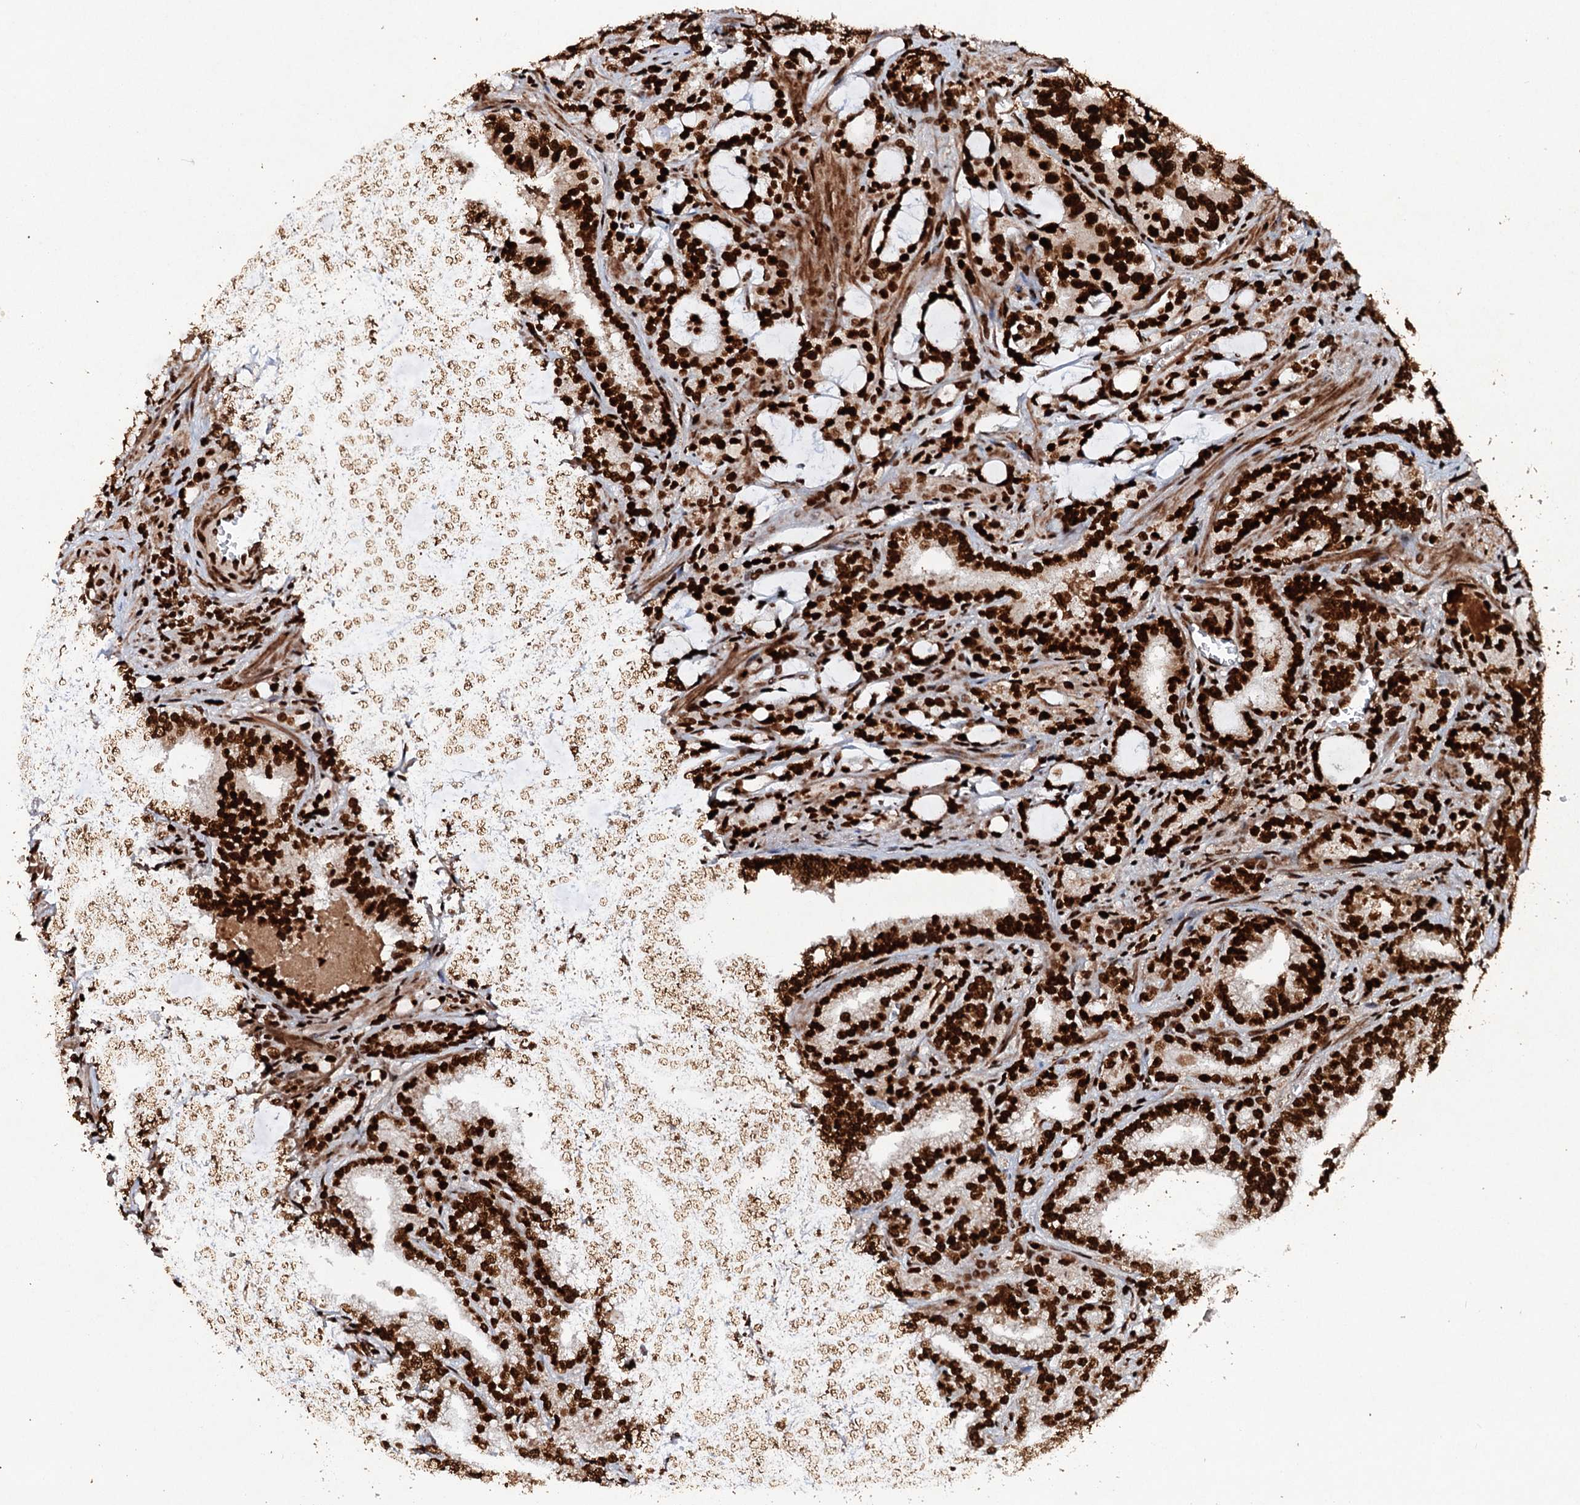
{"staining": {"intensity": "strong", "quantity": ">75%", "location": "nuclear"}, "tissue": "prostate cancer", "cell_type": "Tumor cells", "image_type": "cancer", "snomed": [{"axis": "morphology", "description": "Adenocarcinoma, High grade"}, {"axis": "topography", "description": "Prostate and seminal vesicle, NOS"}], "caption": "Immunohistochemical staining of human prostate high-grade adenocarcinoma demonstrates strong nuclear protein staining in approximately >75% of tumor cells.", "gene": "MATR3", "patient": {"sex": "male", "age": 67}}